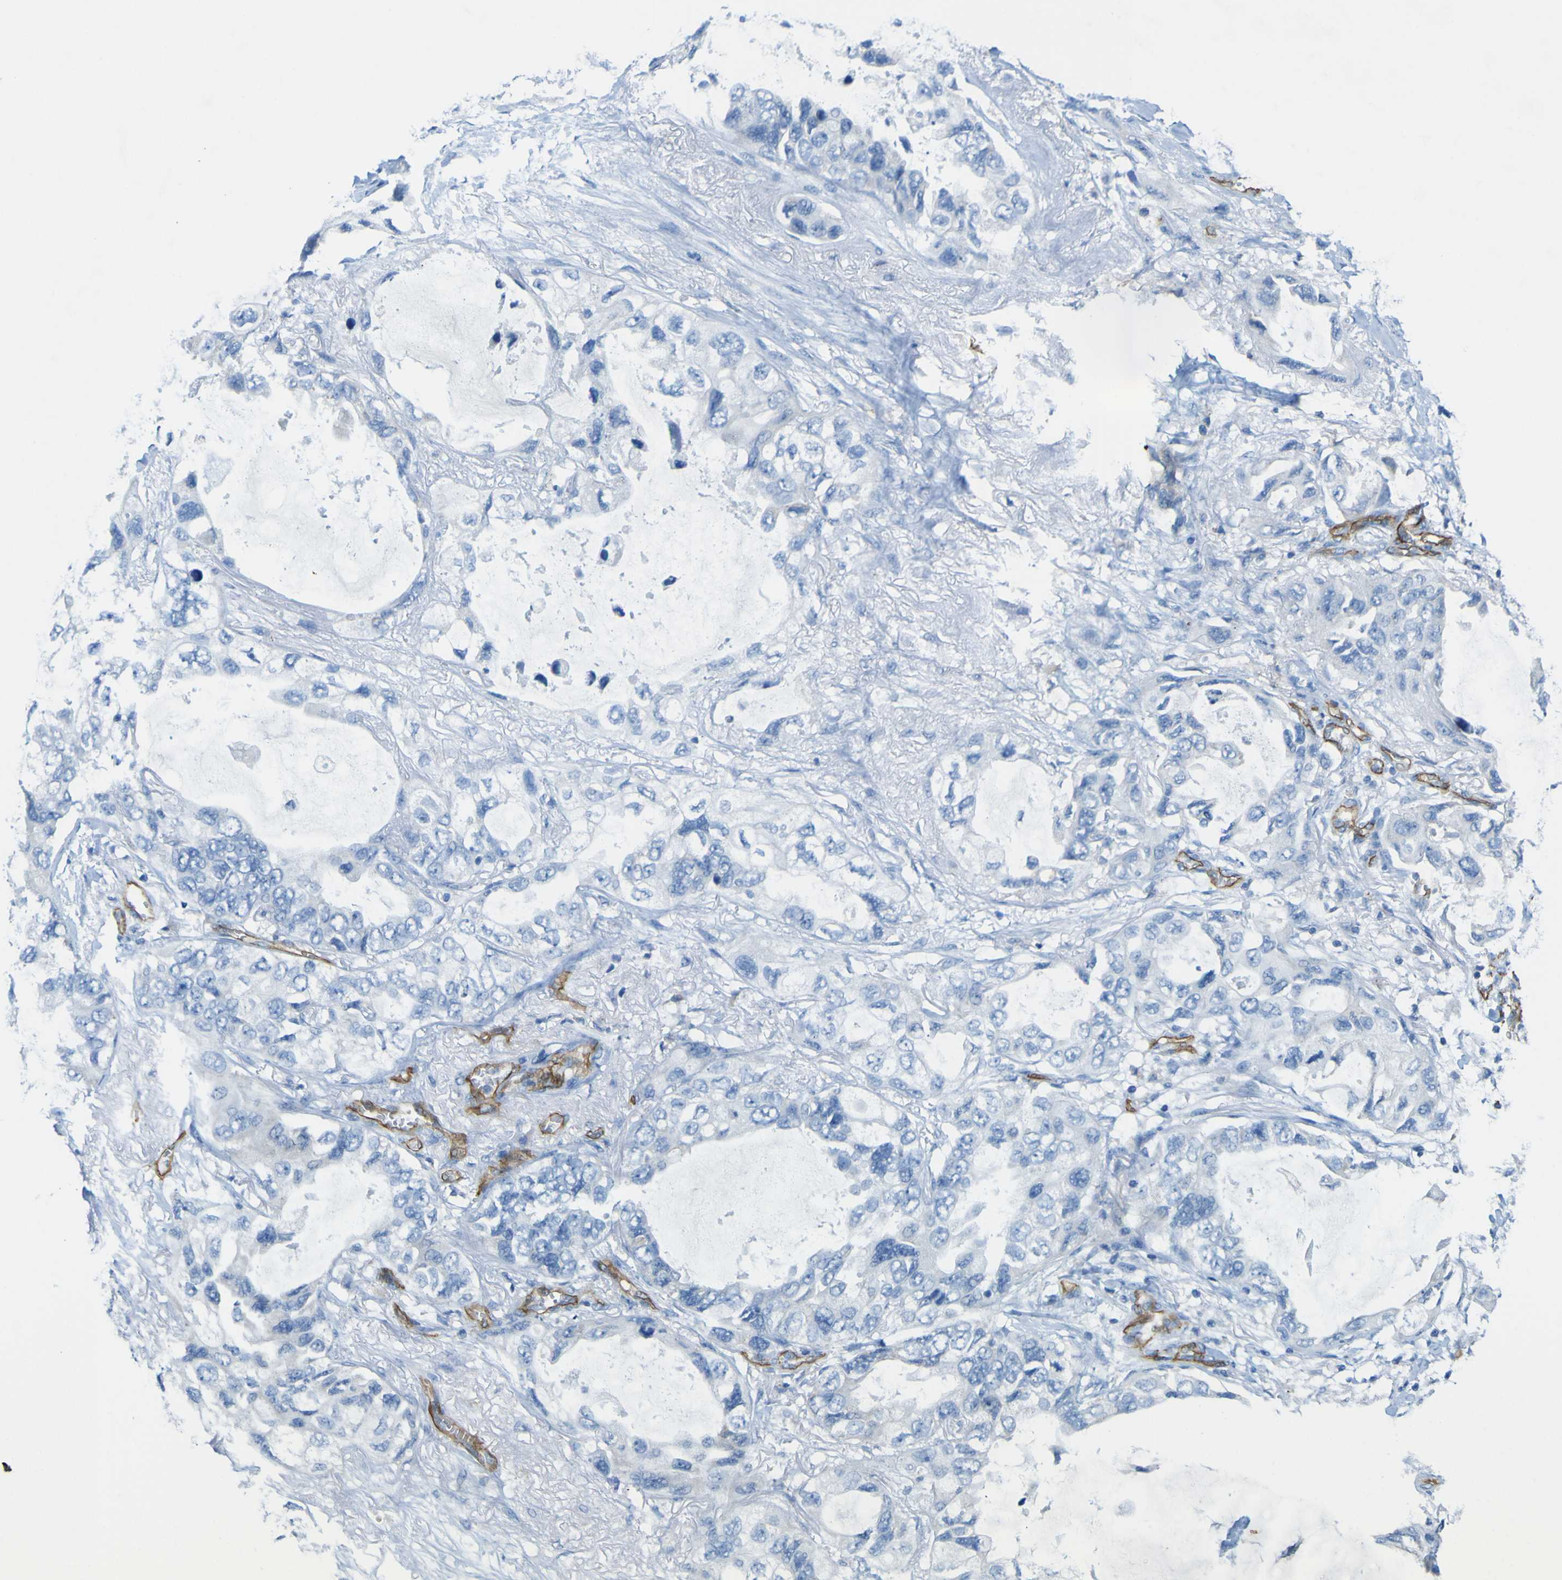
{"staining": {"intensity": "negative", "quantity": "none", "location": "none"}, "tissue": "lung cancer", "cell_type": "Tumor cells", "image_type": "cancer", "snomed": [{"axis": "morphology", "description": "Squamous cell carcinoma, NOS"}, {"axis": "topography", "description": "Lung"}], "caption": "This photomicrograph is of lung cancer (squamous cell carcinoma) stained with IHC to label a protein in brown with the nuclei are counter-stained blue. There is no staining in tumor cells.", "gene": "CD93", "patient": {"sex": "female", "age": 73}}